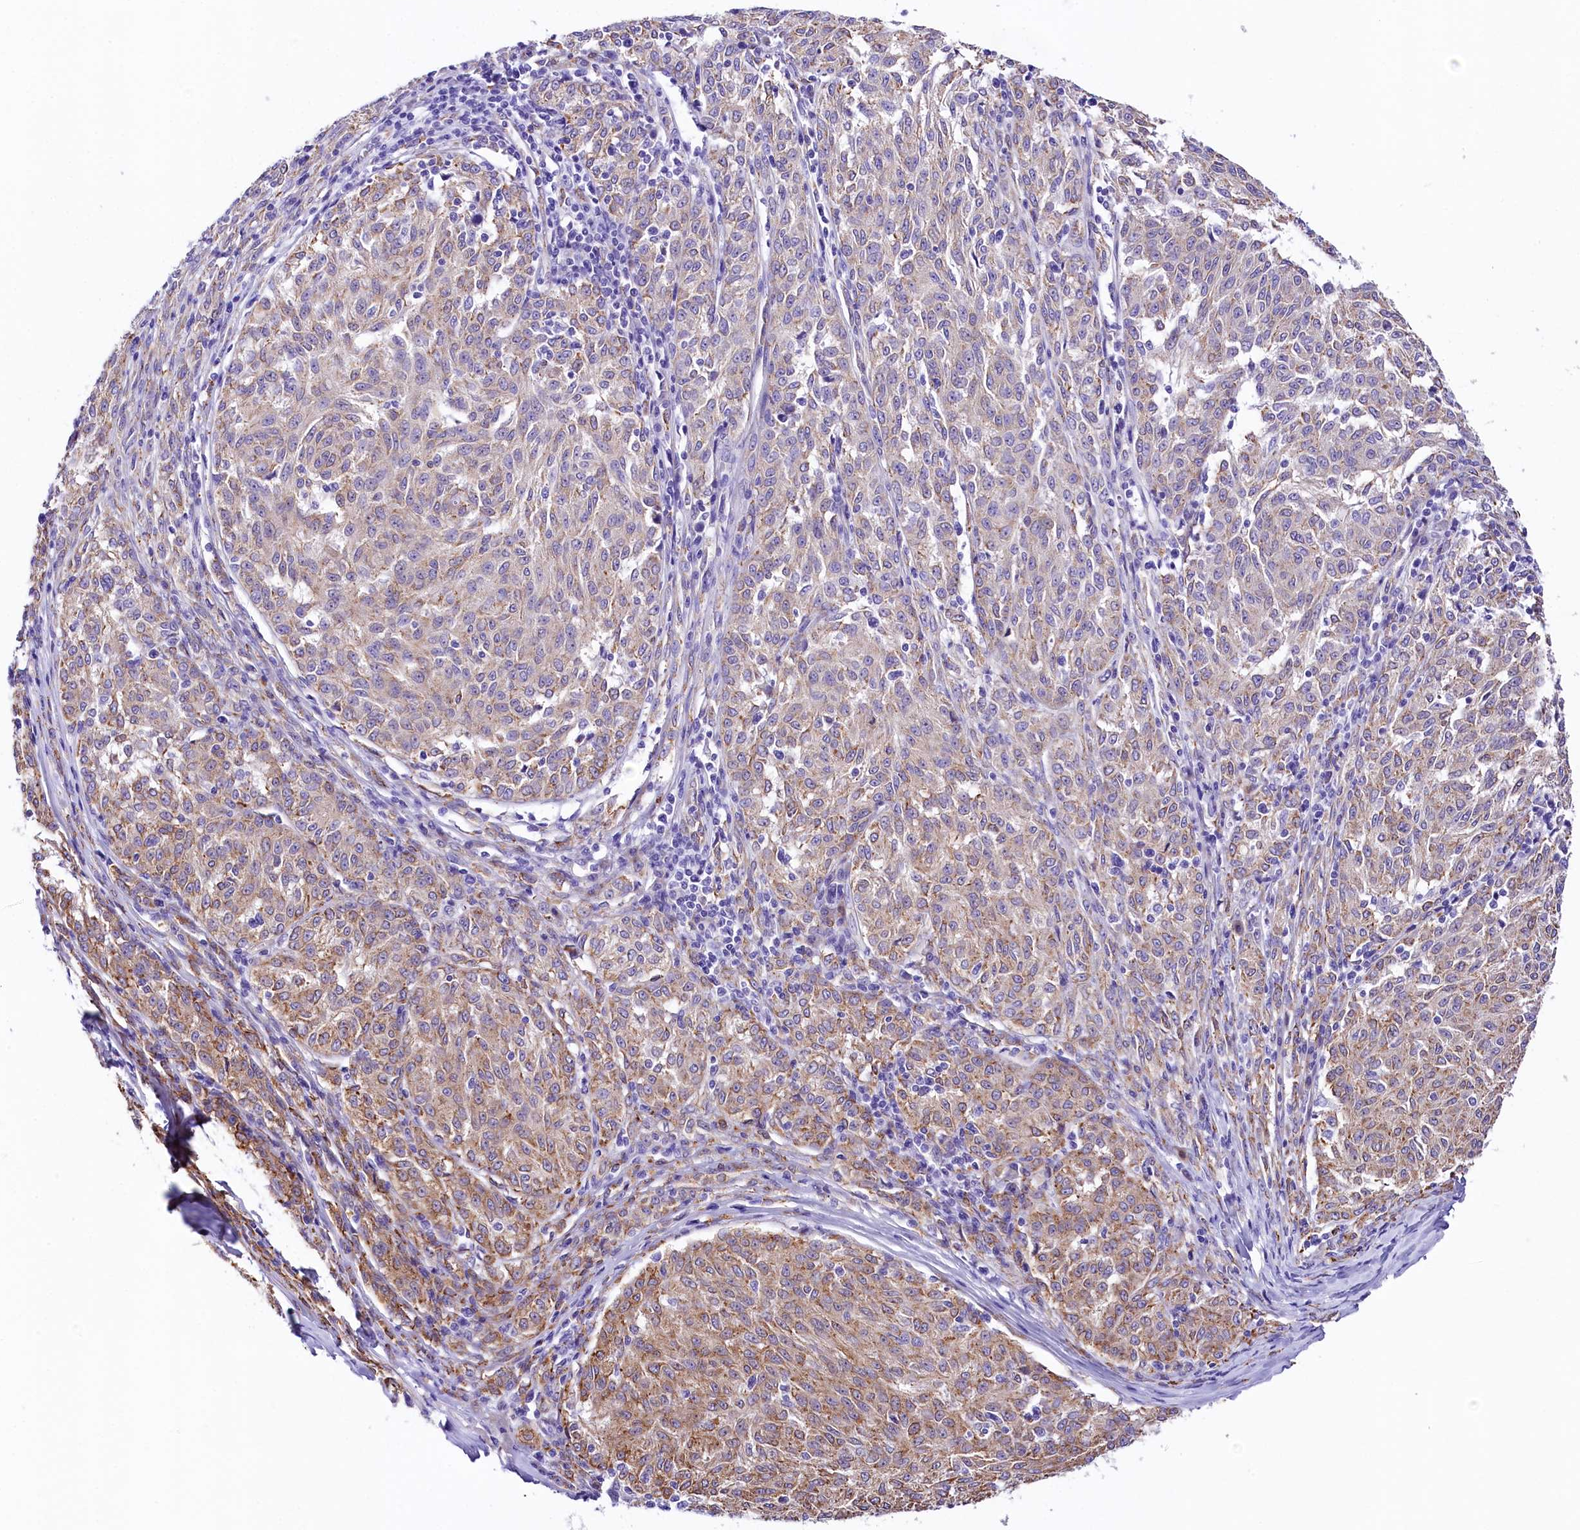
{"staining": {"intensity": "weak", "quantity": ">75%", "location": "cytoplasmic/membranous"}, "tissue": "melanoma", "cell_type": "Tumor cells", "image_type": "cancer", "snomed": [{"axis": "morphology", "description": "Malignant melanoma, NOS"}, {"axis": "topography", "description": "Skin"}], "caption": "High-magnification brightfield microscopy of malignant melanoma stained with DAB (3,3'-diaminobenzidine) (brown) and counterstained with hematoxylin (blue). tumor cells exhibit weak cytoplasmic/membranous expression is appreciated in approximately>75% of cells.", "gene": "ITGA1", "patient": {"sex": "female", "age": 72}}